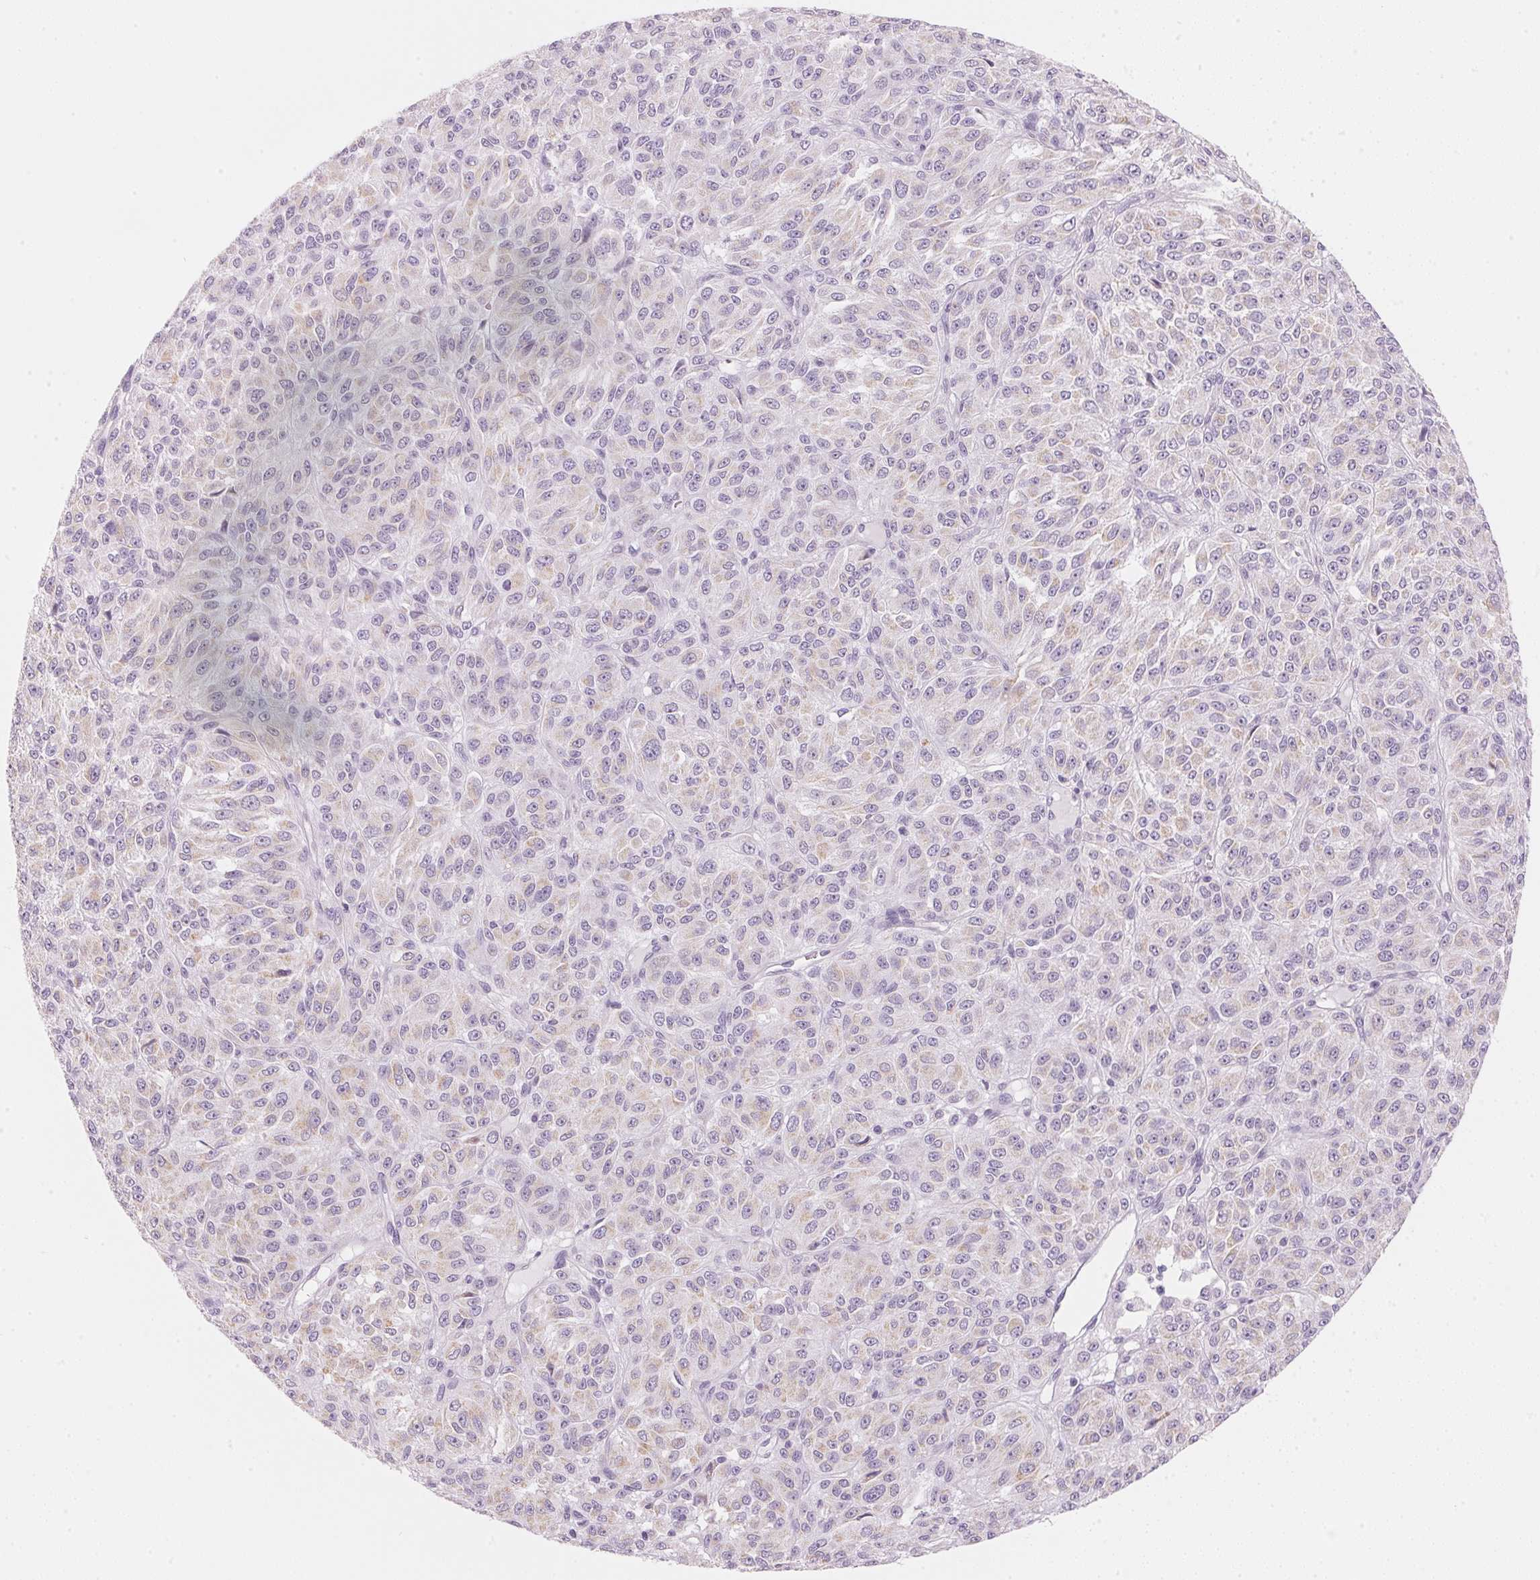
{"staining": {"intensity": "weak", "quantity": "<25%", "location": "cytoplasmic/membranous"}, "tissue": "melanoma", "cell_type": "Tumor cells", "image_type": "cancer", "snomed": [{"axis": "morphology", "description": "Malignant melanoma, Metastatic site"}, {"axis": "topography", "description": "Brain"}], "caption": "Malignant melanoma (metastatic site) was stained to show a protein in brown. There is no significant expression in tumor cells.", "gene": "HOXB13", "patient": {"sex": "female", "age": 56}}